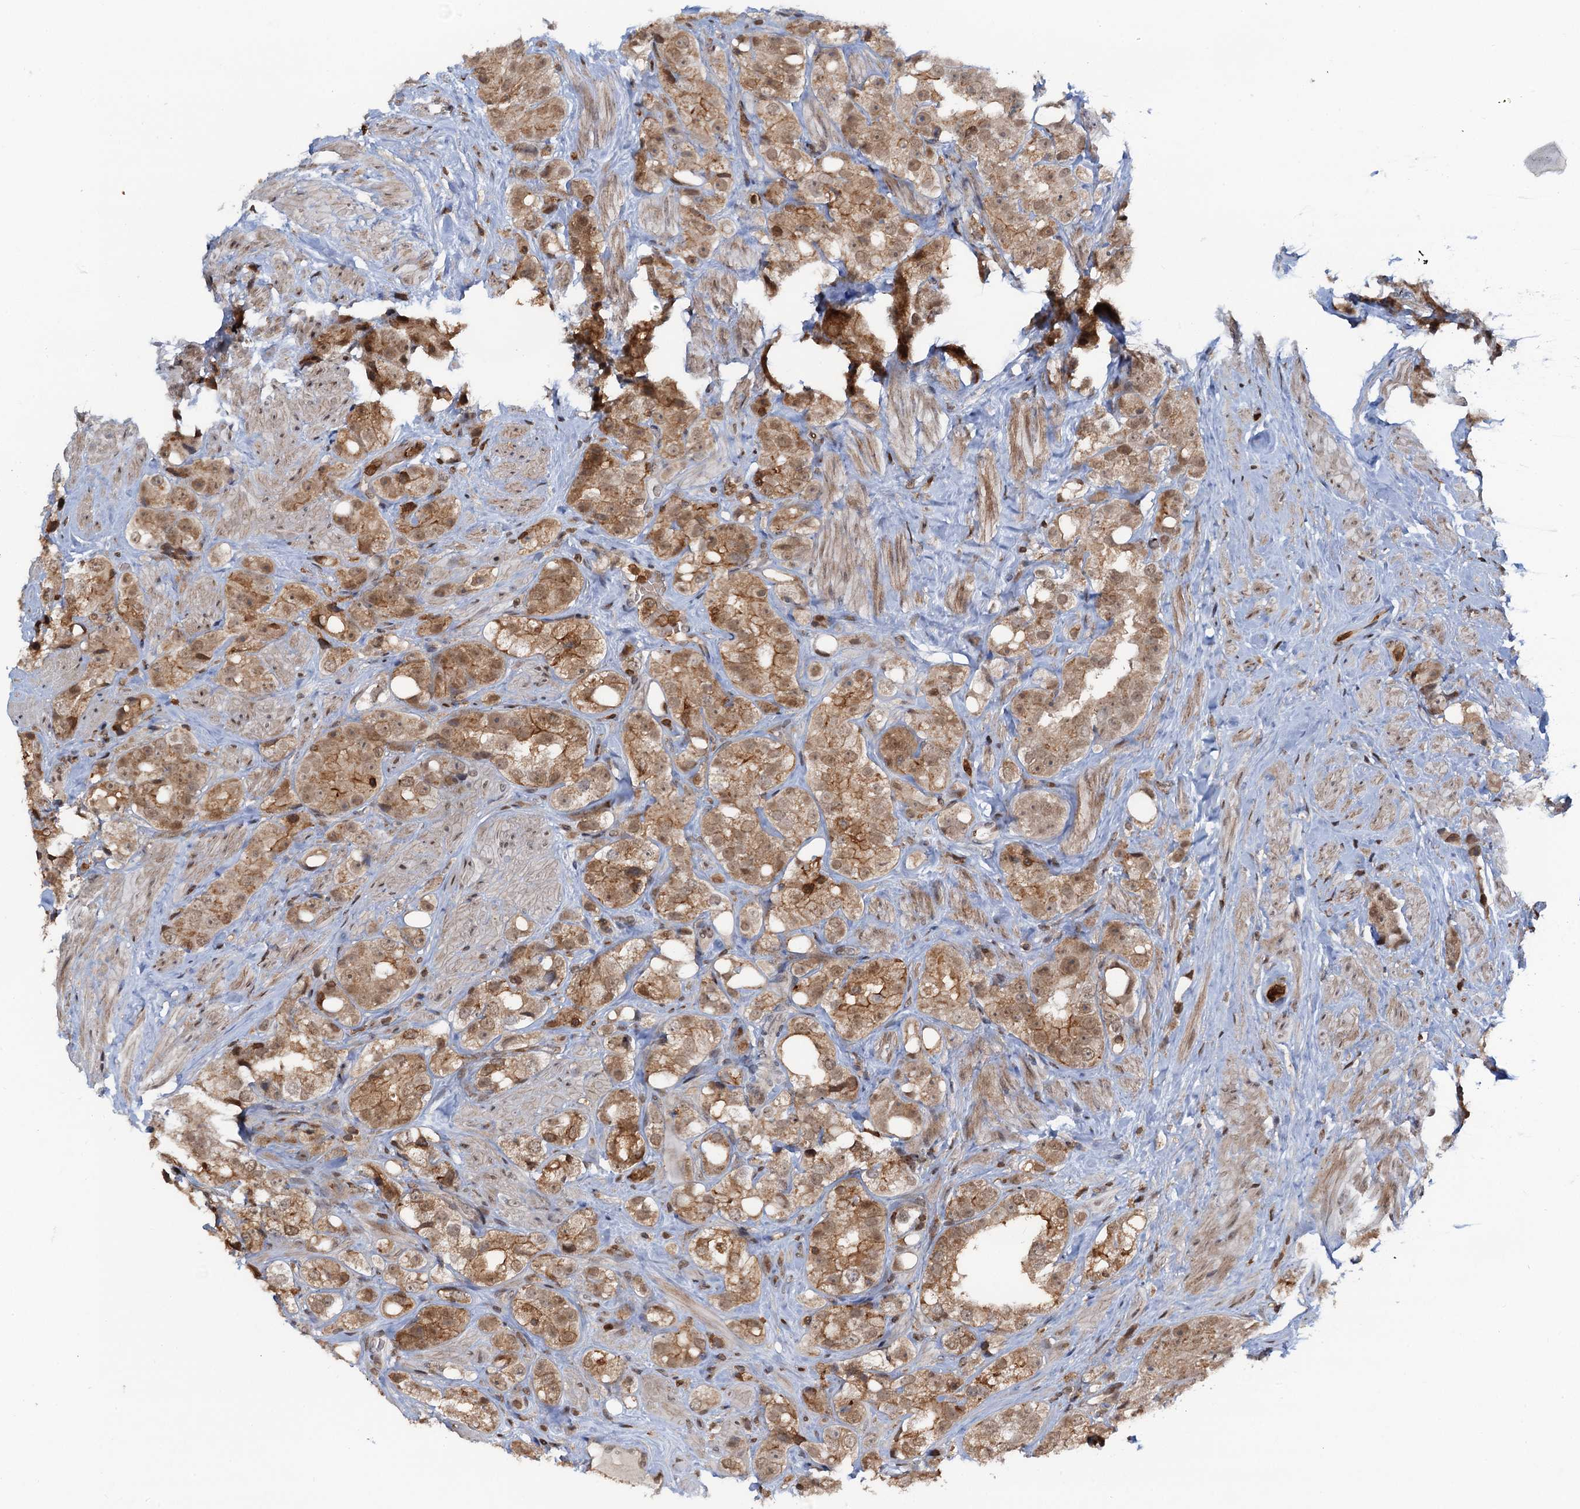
{"staining": {"intensity": "moderate", "quantity": ">75%", "location": "cytoplasmic/membranous,nuclear"}, "tissue": "prostate cancer", "cell_type": "Tumor cells", "image_type": "cancer", "snomed": [{"axis": "morphology", "description": "Adenocarcinoma, NOS"}, {"axis": "topography", "description": "Prostate"}], "caption": "Human prostate adenocarcinoma stained with a brown dye reveals moderate cytoplasmic/membranous and nuclear positive positivity in about >75% of tumor cells.", "gene": "ZNF609", "patient": {"sex": "male", "age": 79}}